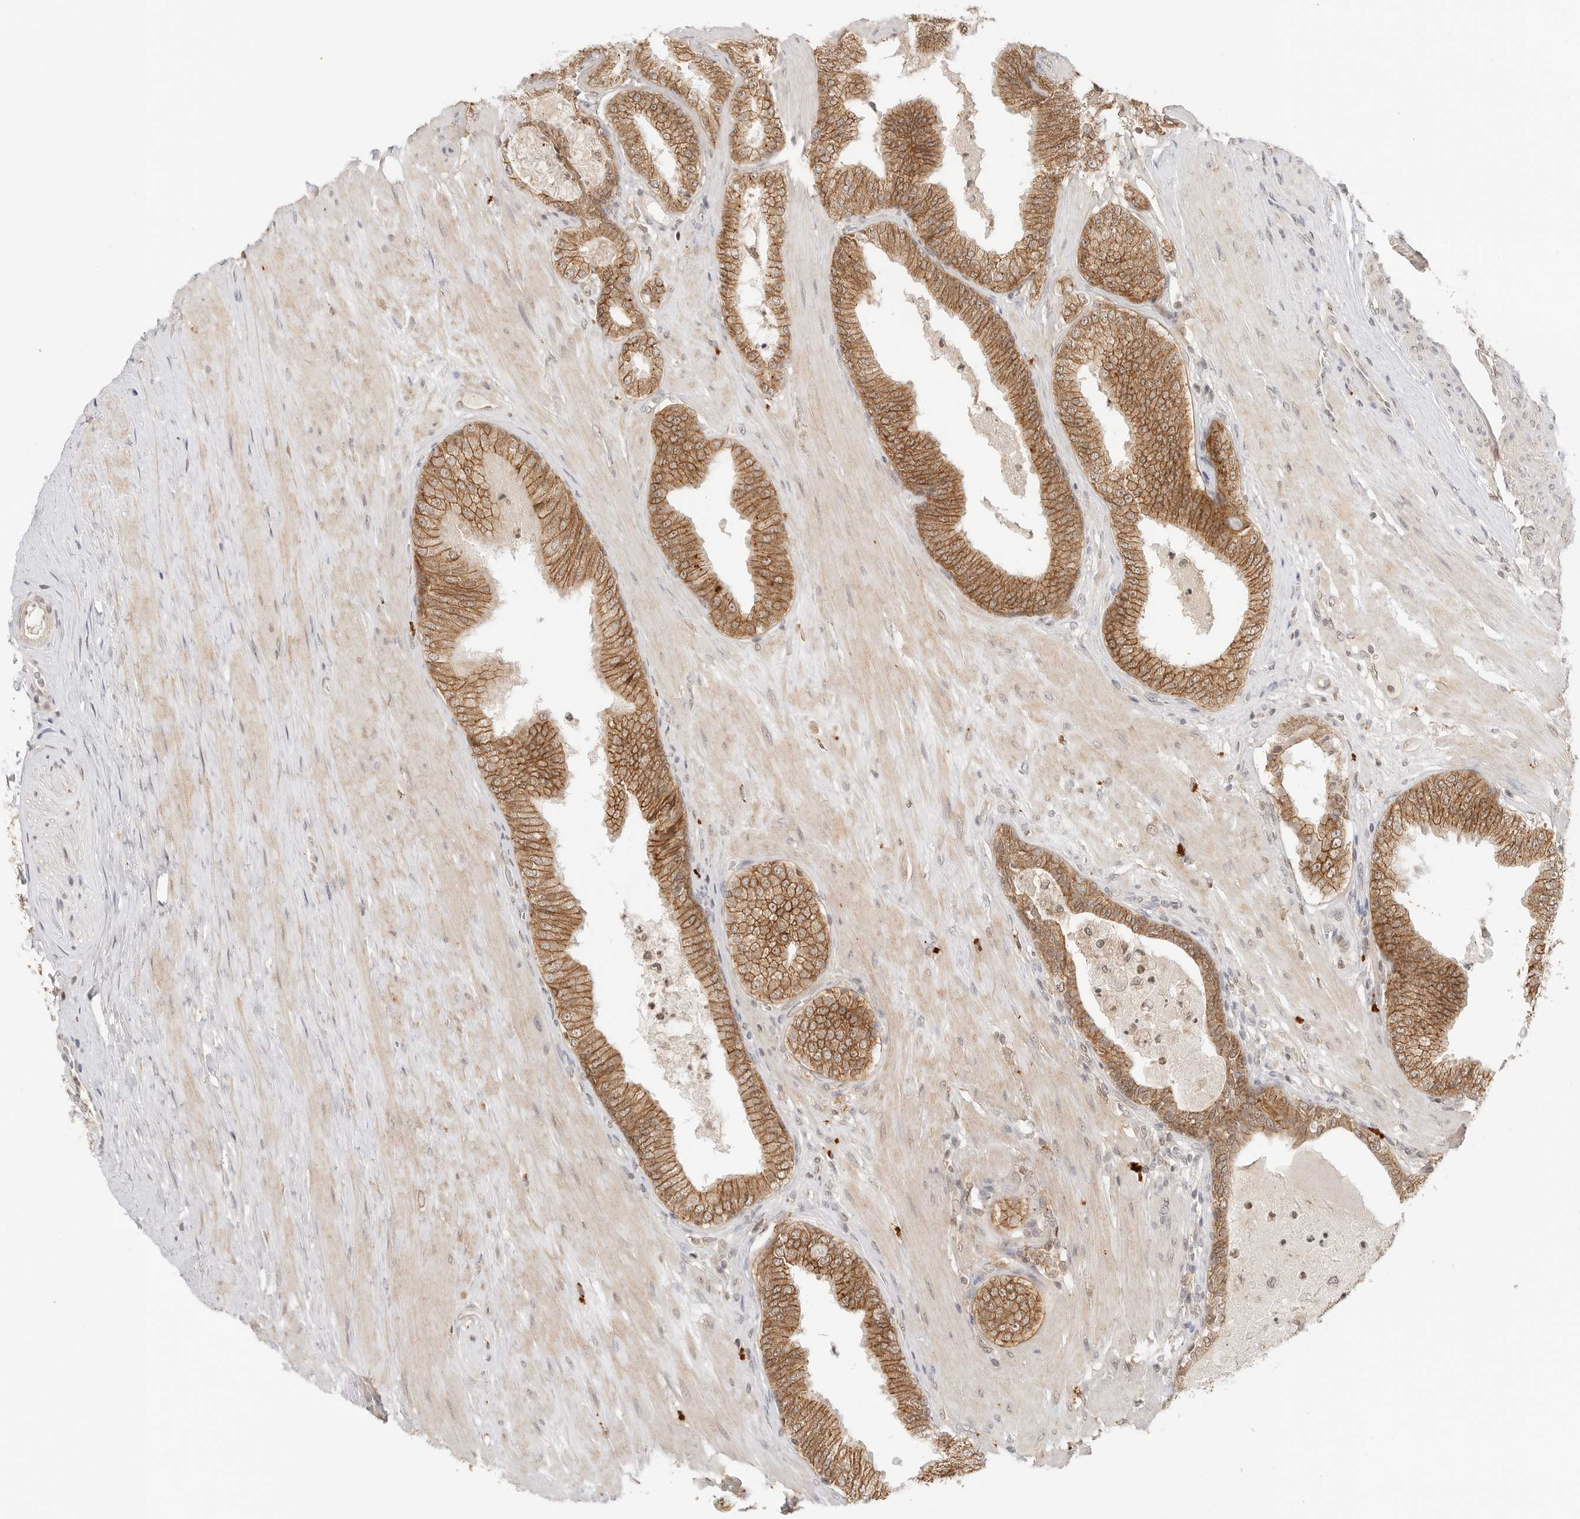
{"staining": {"intensity": "moderate", "quantity": ">75%", "location": "cytoplasmic/membranous"}, "tissue": "prostate cancer", "cell_type": "Tumor cells", "image_type": "cancer", "snomed": [{"axis": "morphology", "description": "Adenocarcinoma, Low grade"}, {"axis": "topography", "description": "Prostate"}], "caption": "This is an image of immunohistochemistry (IHC) staining of low-grade adenocarcinoma (prostate), which shows moderate staining in the cytoplasmic/membranous of tumor cells.", "gene": "EPHA1", "patient": {"sex": "male", "age": 63}}